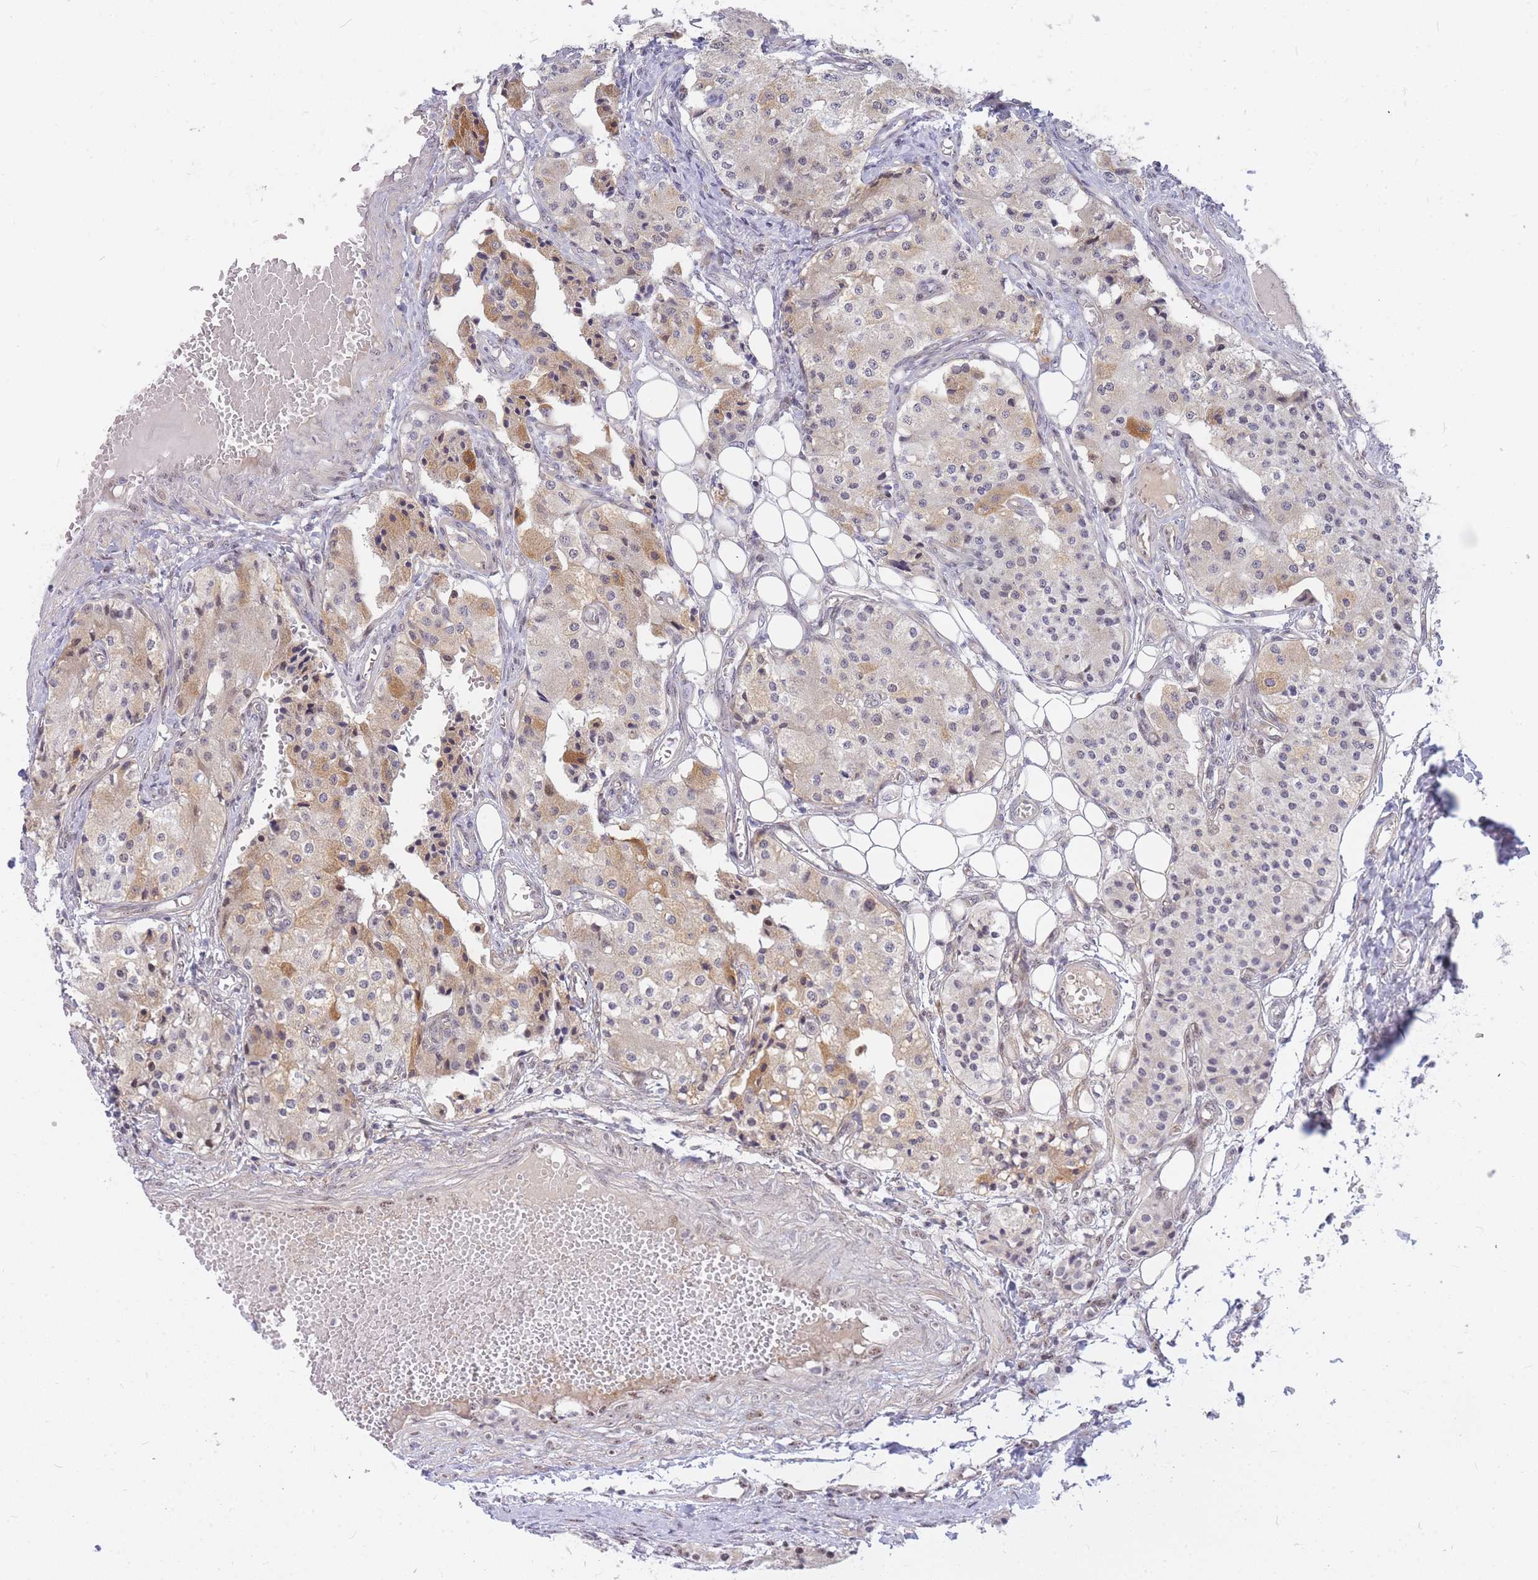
{"staining": {"intensity": "weak", "quantity": "<25%", "location": "cytoplasmic/membranous"}, "tissue": "carcinoid", "cell_type": "Tumor cells", "image_type": "cancer", "snomed": [{"axis": "morphology", "description": "Carcinoid, malignant, NOS"}, {"axis": "topography", "description": "Colon"}], "caption": "This is an IHC micrograph of carcinoid (malignant). There is no expression in tumor cells.", "gene": "TLE2", "patient": {"sex": "female", "age": 52}}